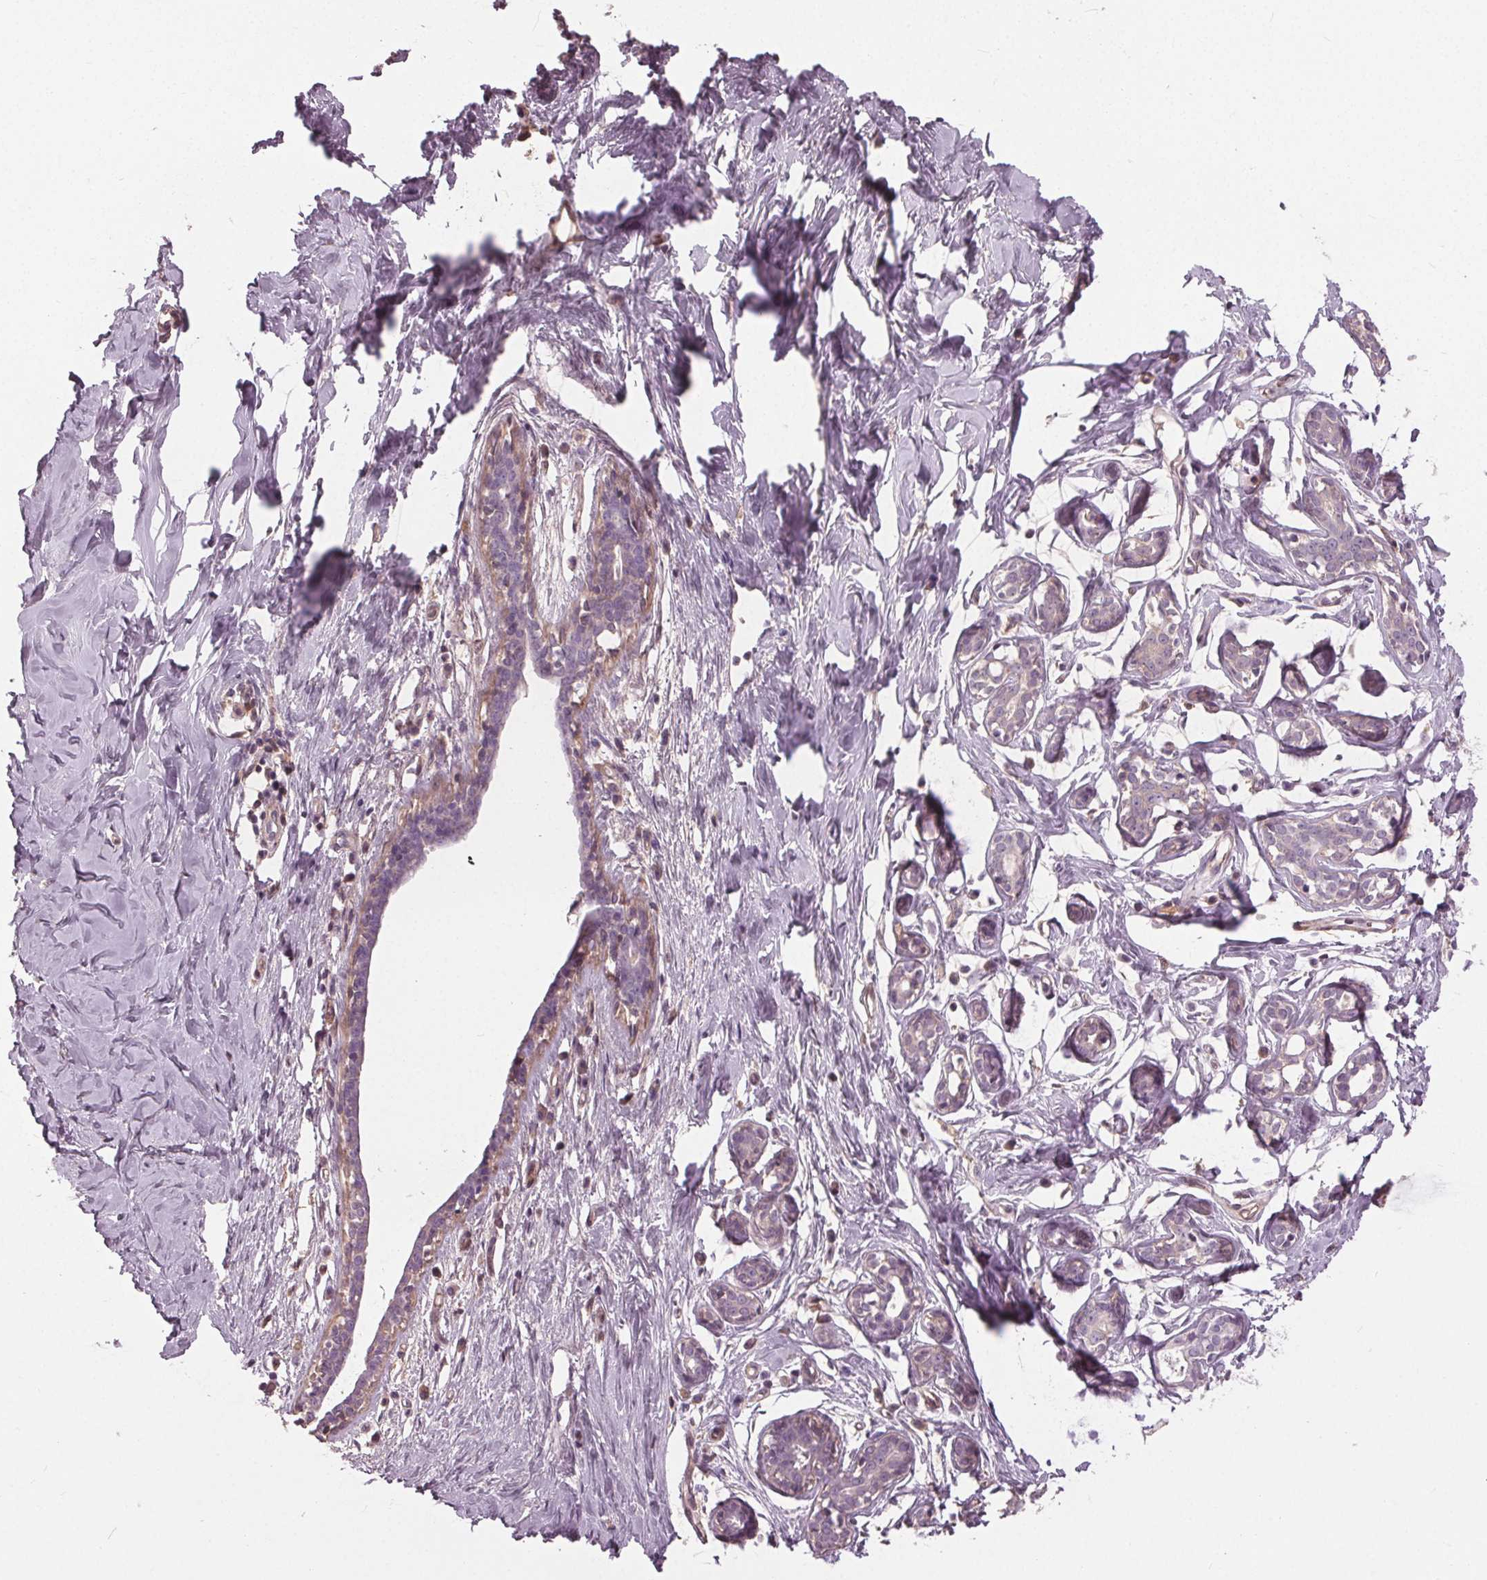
{"staining": {"intensity": "negative", "quantity": "none", "location": "none"}, "tissue": "breast", "cell_type": "Adipocytes", "image_type": "normal", "snomed": [{"axis": "morphology", "description": "Normal tissue, NOS"}, {"axis": "topography", "description": "Breast"}], "caption": "Adipocytes are negative for protein expression in benign human breast. (Immunohistochemistry, brightfield microscopy, high magnification).", "gene": "PDGFD", "patient": {"sex": "female", "age": 27}}